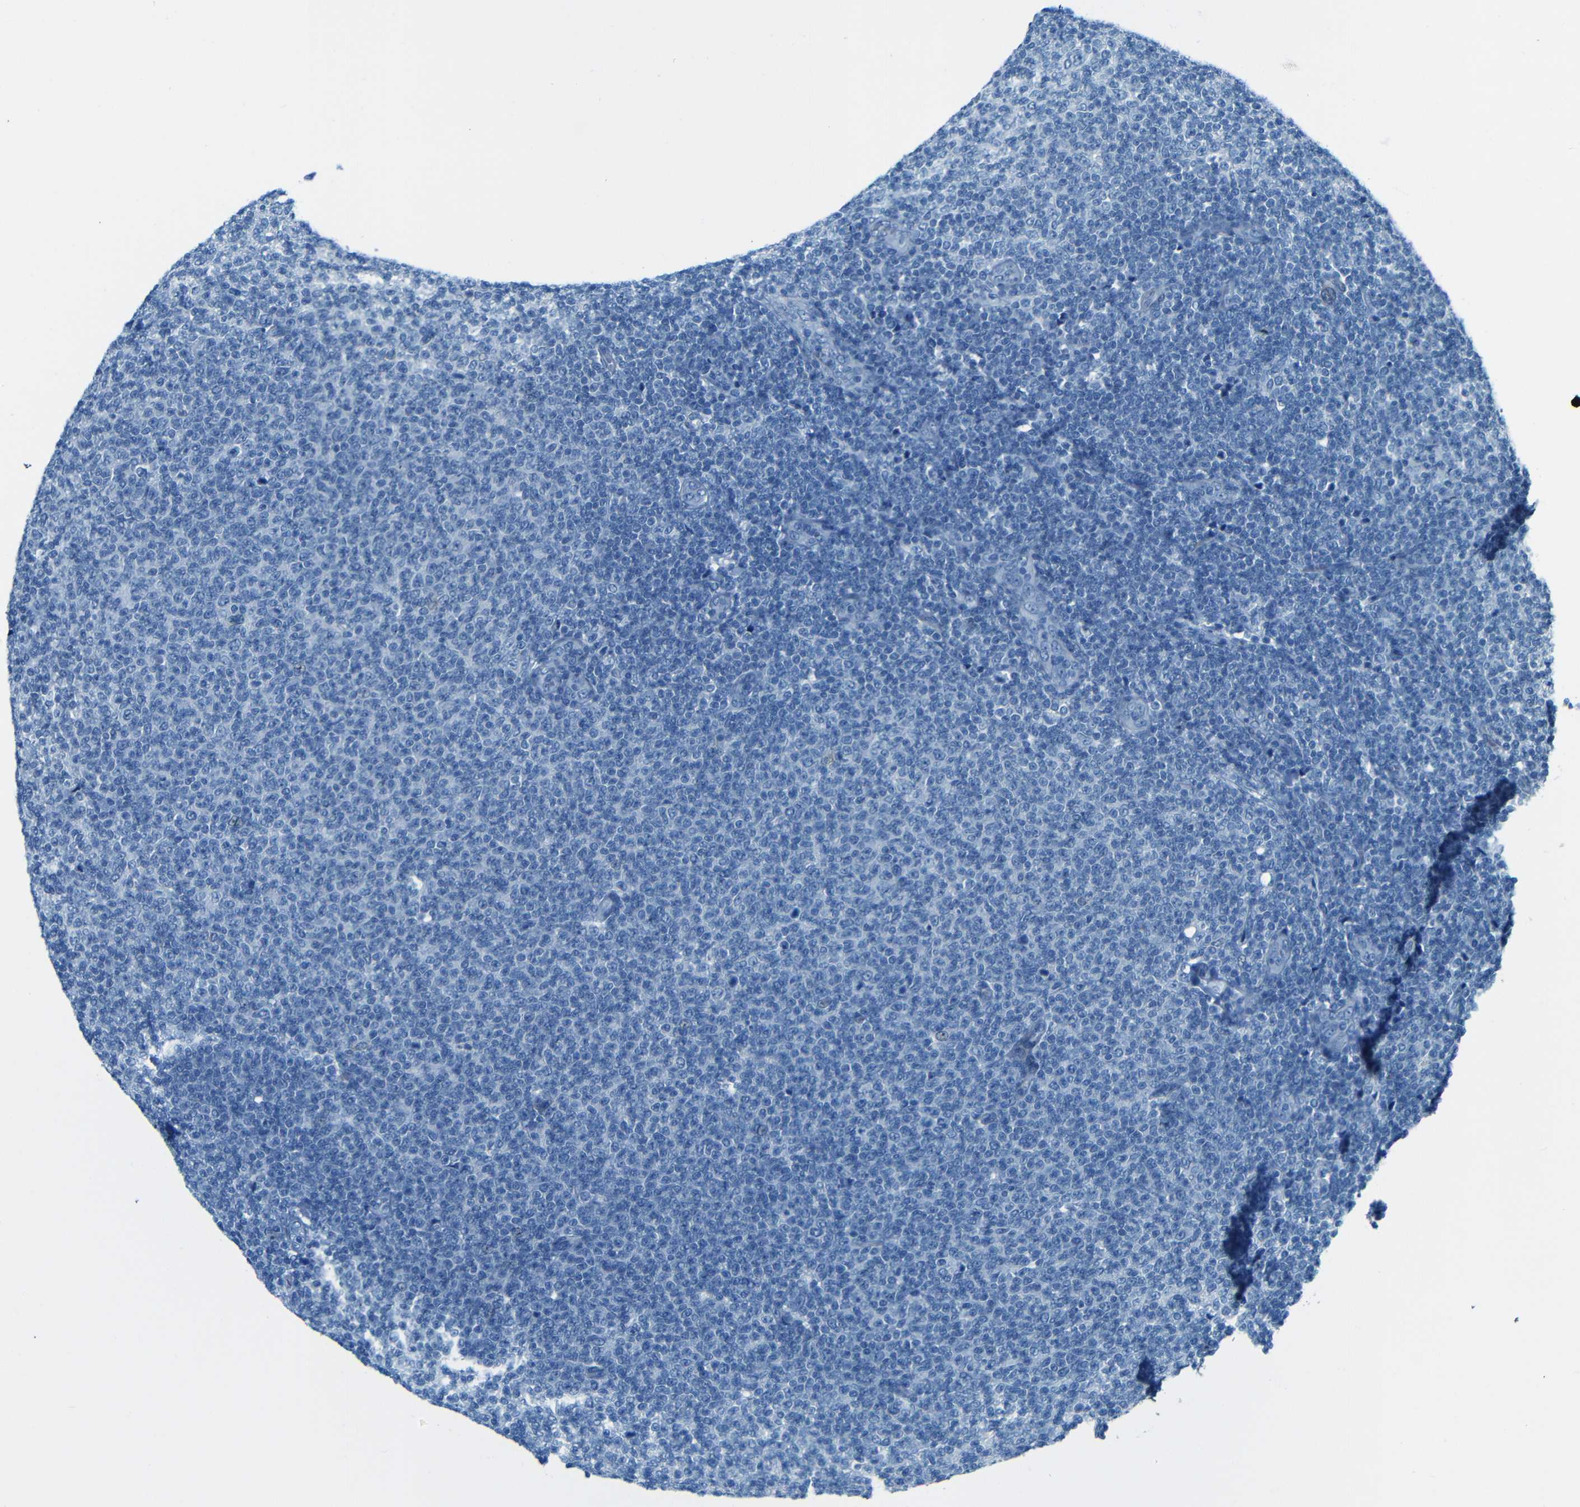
{"staining": {"intensity": "negative", "quantity": "none", "location": "none"}, "tissue": "lymphoma", "cell_type": "Tumor cells", "image_type": "cancer", "snomed": [{"axis": "morphology", "description": "Malignant lymphoma, non-Hodgkin's type, Low grade"}, {"axis": "topography", "description": "Lymph node"}], "caption": "Immunohistochemical staining of human malignant lymphoma, non-Hodgkin's type (low-grade) shows no significant expression in tumor cells. The staining was performed using DAB (3,3'-diaminobenzidine) to visualize the protein expression in brown, while the nuclei were stained in blue with hematoxylin (Magnification: 20x).", "gene": "MAP2", "patient": {"sex": "male", "age": 66}}